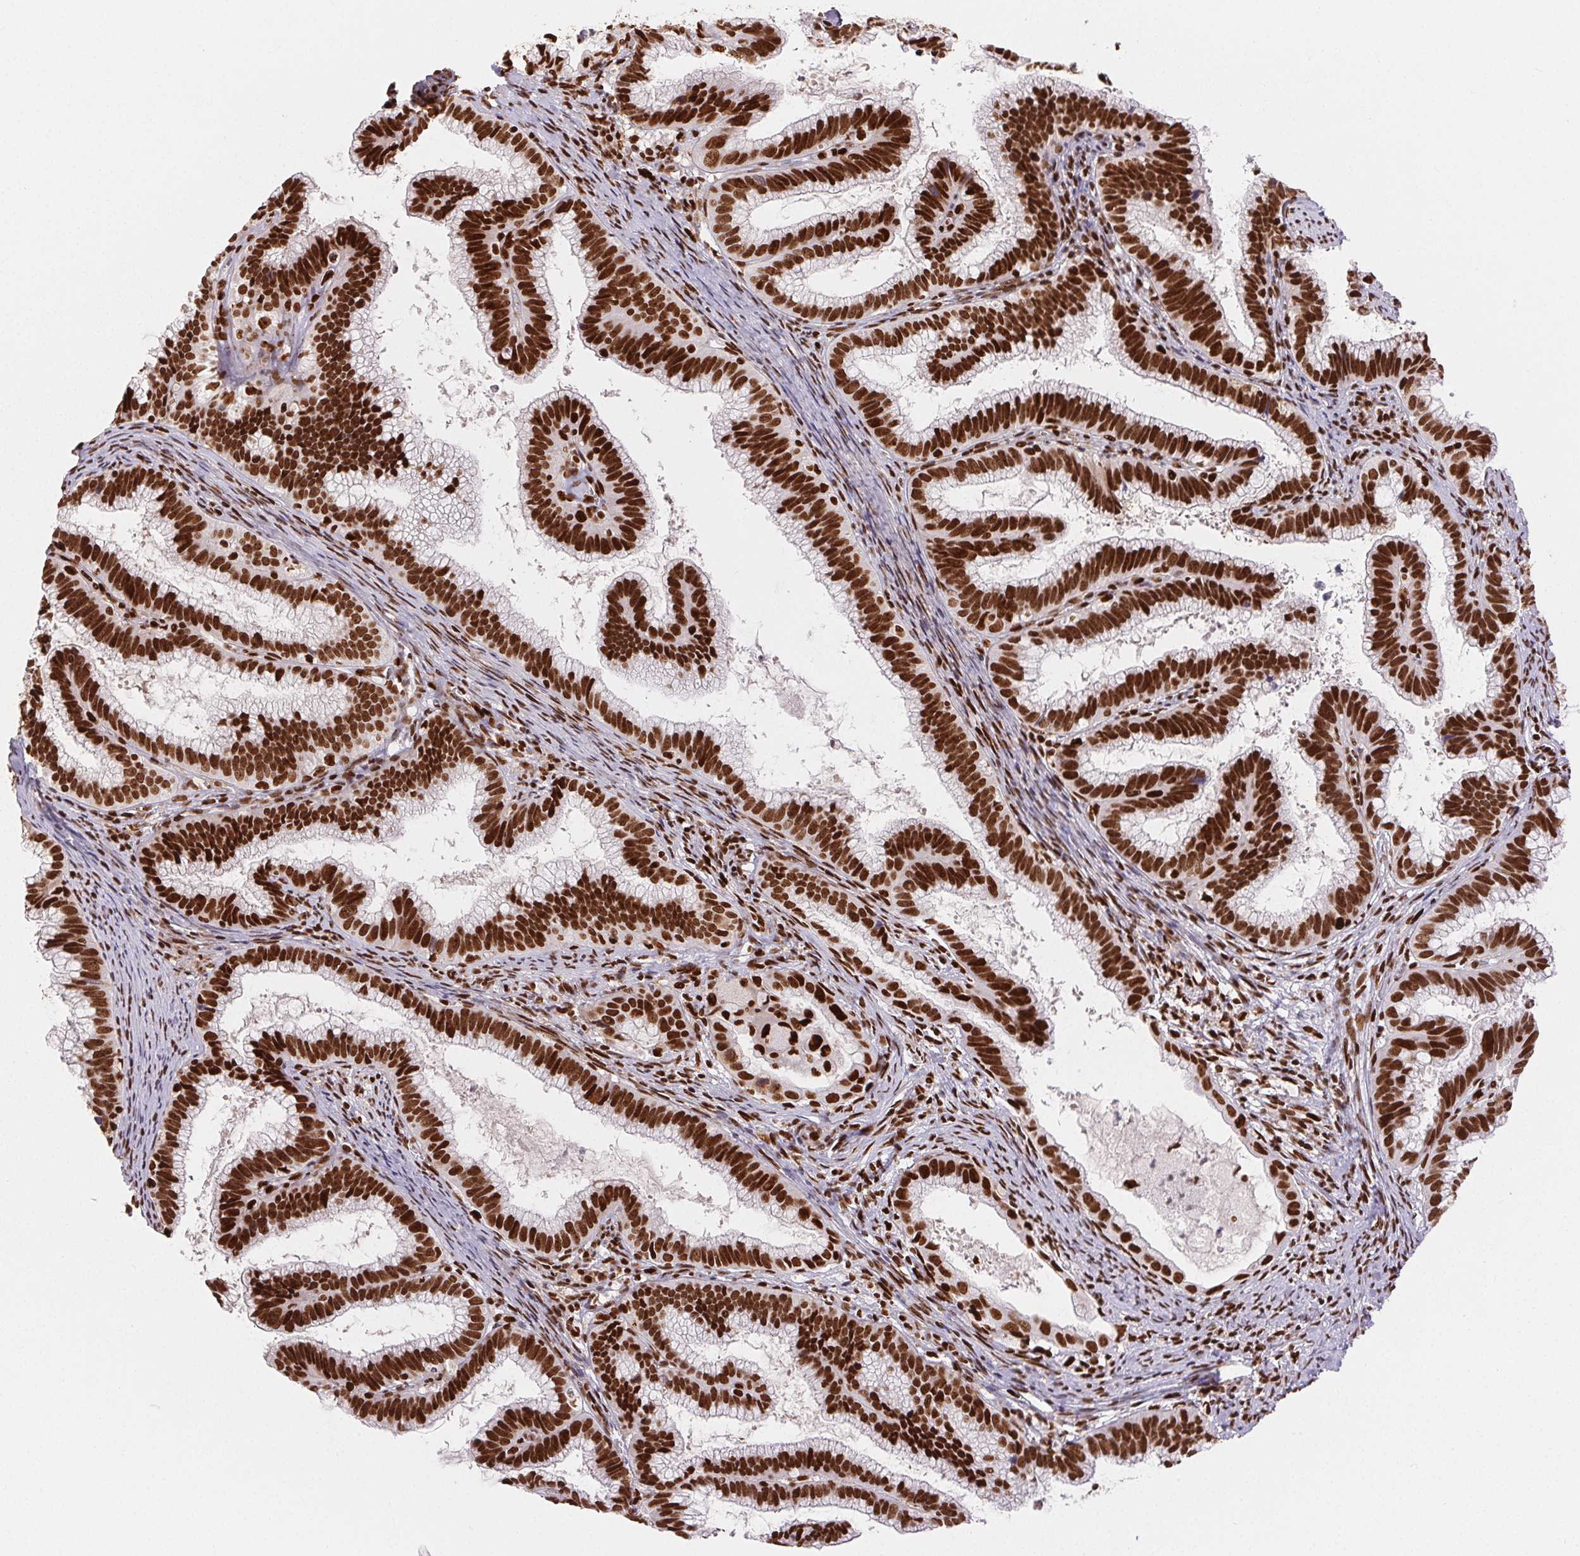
{"staining": {"intensity": "strong", "quantity": ">75%", "location": "nuclear"}, "tissue": "cervical cancer", "cell_type": "Tumor cells", "image_type": "cancer", "snomed": [{"axis": "morphology", "description": "Adenocarcinoma, NOS"}, {"axis": "topography", "description": "Cervix"}], "caption": "Immunohistochemical staining of human cervical adenocarcinoma reveals strong nuclear protein staining in about >75% of tumor cells. (DAB (3,3'-diaminobenzidine) IHC, brown staining for protein, blue staining for nuclei).", "gene": "ZNF80", "patient": {"sex": "female", "age": 61}}